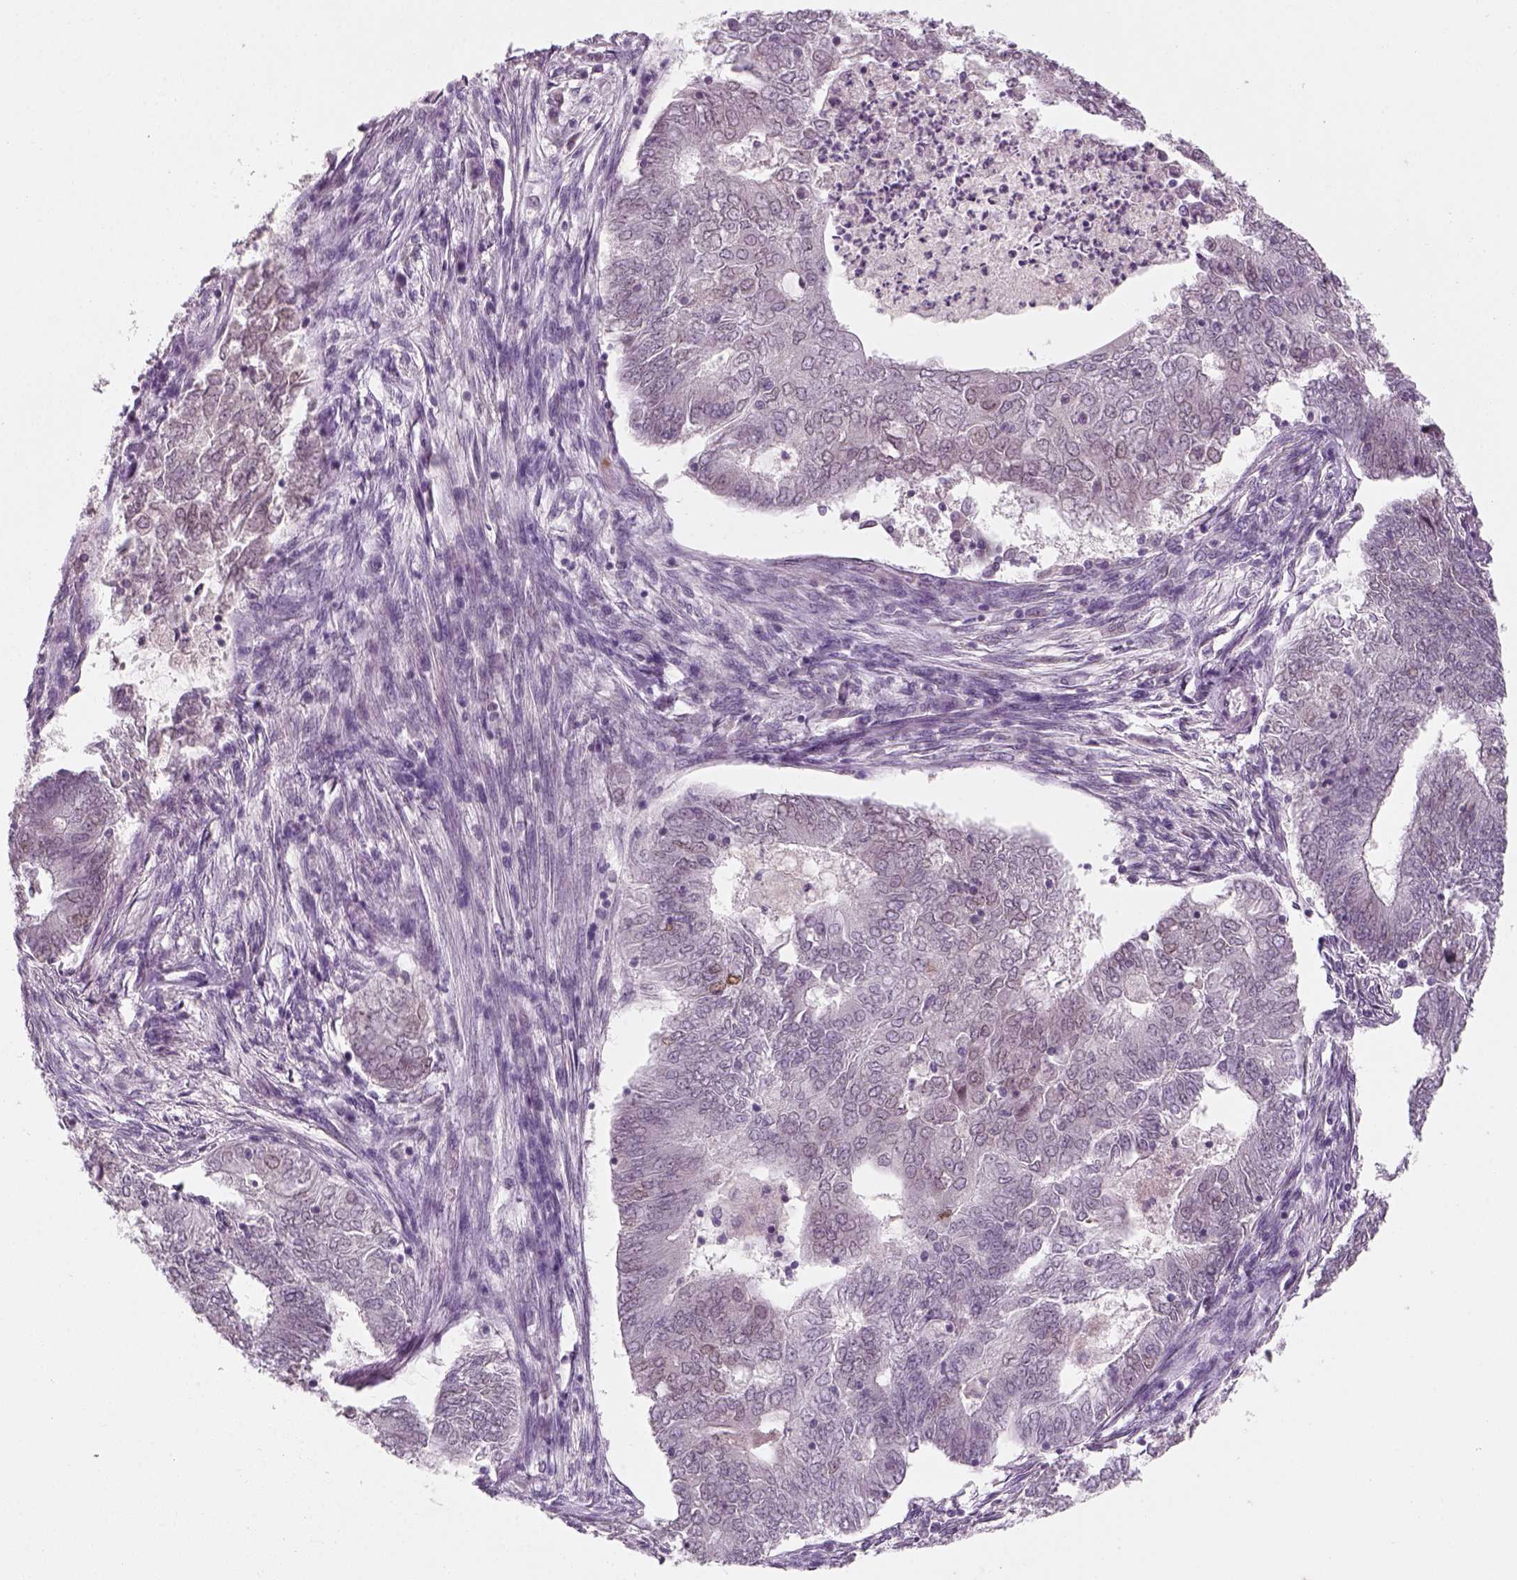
{"staining": {"intensity": "negative", "quantity": "none", "location": "none"}, "tissue": "endometrial cancer", "cell_type": "Tumor cells", "image_type": "cancer", "snomed": [{"axis": "morphology", "description": "Adenocarcinoma, NOS"}, {"axis": "topography", "description": "Endometrium"}], "caption": "A high-resolution image shows IHC staining of endometrial cancer (adenocarcinoma), which displays no significant staining in tumor cells. (DAB (3,3'-diaminobenzidine) immunohistochemistry (IHC) with hematoxylin counter stain).", "gene": "TP53", "patient": {"sex": "female", "age": 62}}